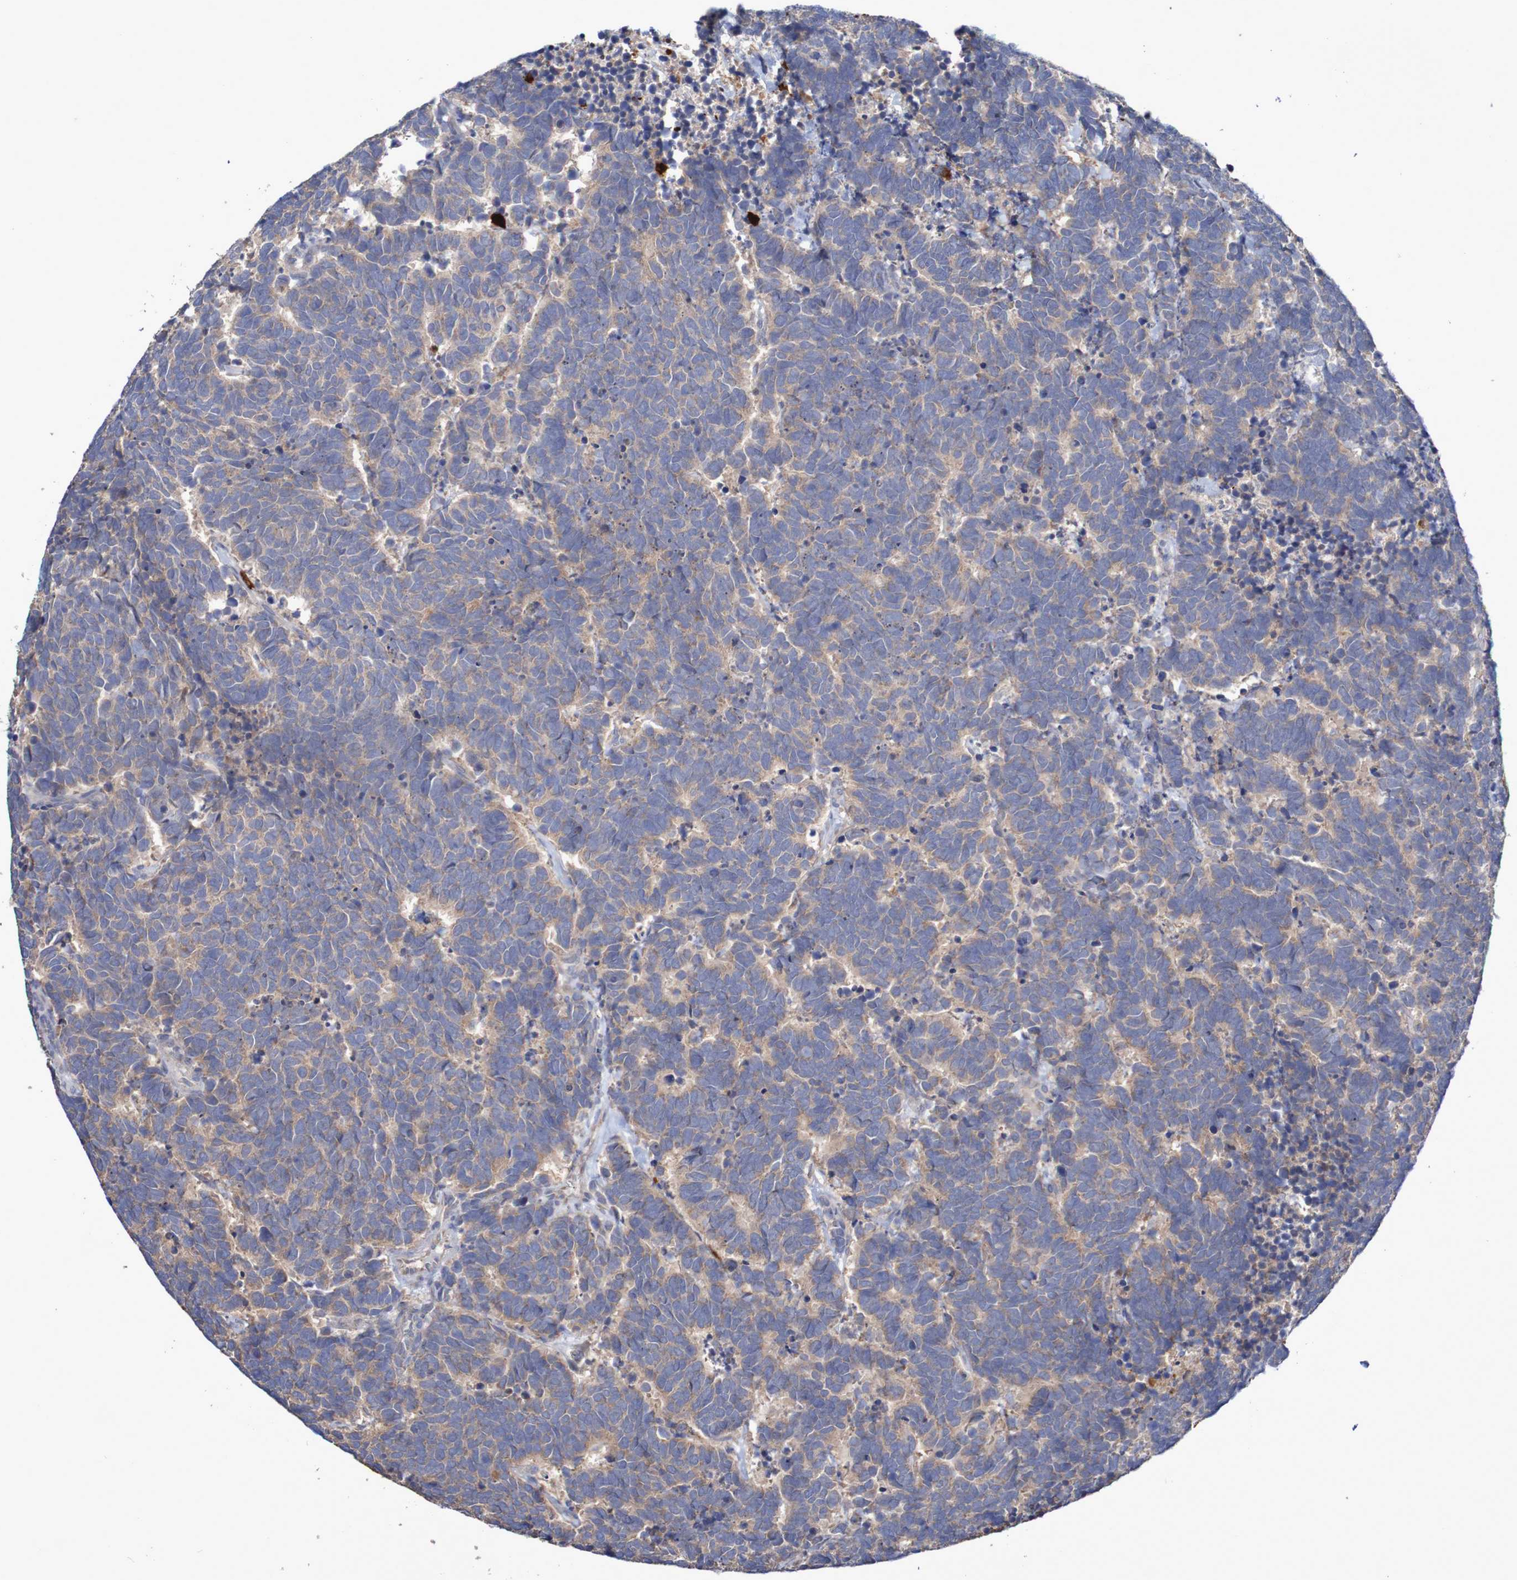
{"staining": {"intensity": "weak", "quantity": ">75%", "location": "cytoplasmic/membranous"}, "tissue": "carcinoid", "cell_type": "Tumor cells", "image_type": "cancer", "snomed": [{"axis": "morphology", "description": "Carcinoma, NOS"}, {"axis": "morphology", "description": "Carcinoid, malignant, NOS"}, {"axis": "topography", "description": "Urinary bladder"}], "caption": "High-magnification brightfield microscopy of carcinoid stained with DAB (brown) and counterstained with hematoxylin (blue). tumor cells exhibit weak cytoplasmic/membranous staining is present in about>75% of cells.", "gene": "PARP4", "patient": {"sex": "male", "age": 57}}